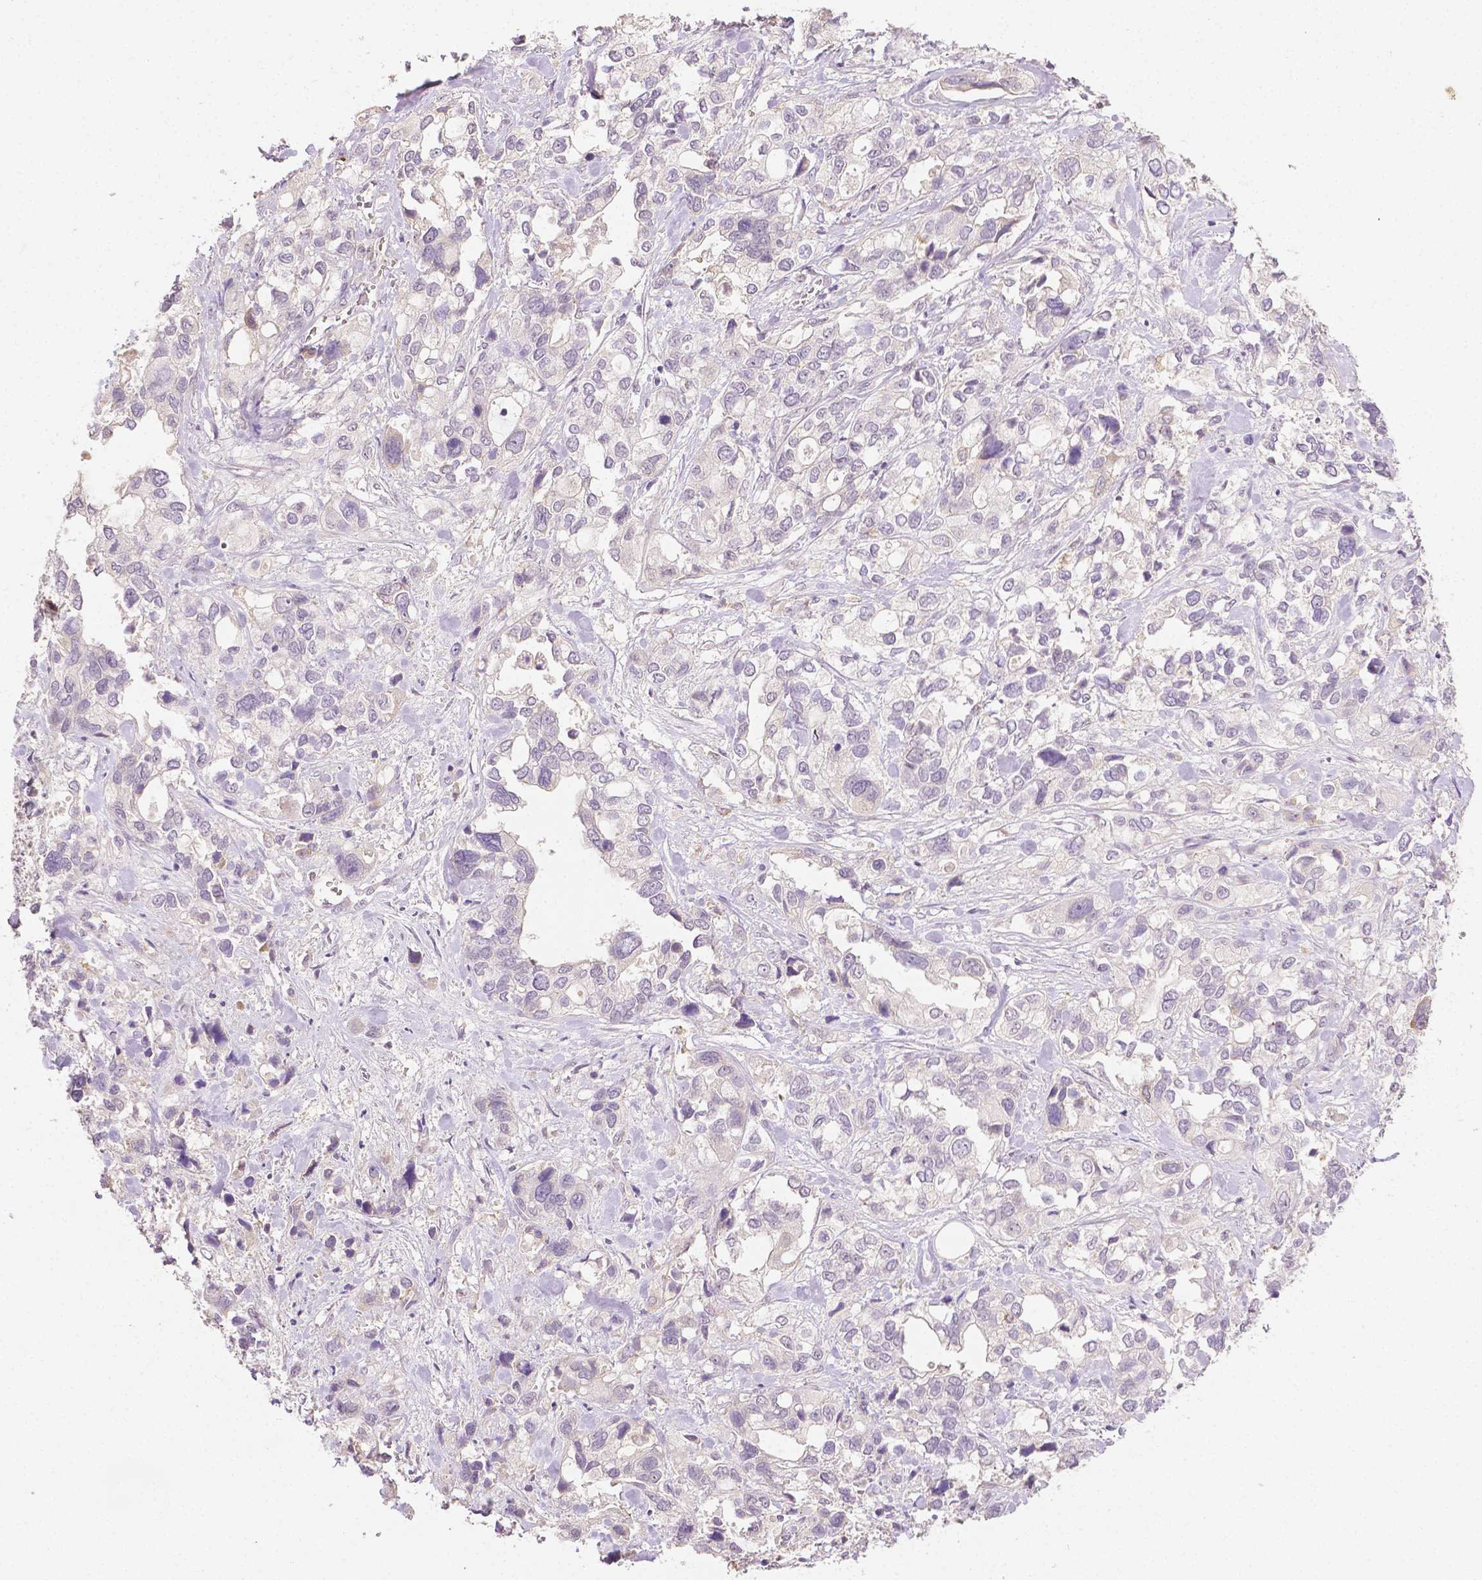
{"staining": {"intensity": "negative", "quantity": "none", "location": "none"}, "tissue": "stomach cancer", "cell_type": "Tumor cells", "image_type": "cancer", "snomed": [{"axis": "morphology", "description": "Adenocarcinoma, NOS"}, {"axis": "topography", "description": "Stomach, upper"}], "caption": "A photomicrograph of stomach cancer (adenocarcinoma) stained for a protein exhibits no brown staining in tumor cells. Nuclei are stained in blue.", "gene": "TGM1", "patient": {"sex": "female", "age": 81}}